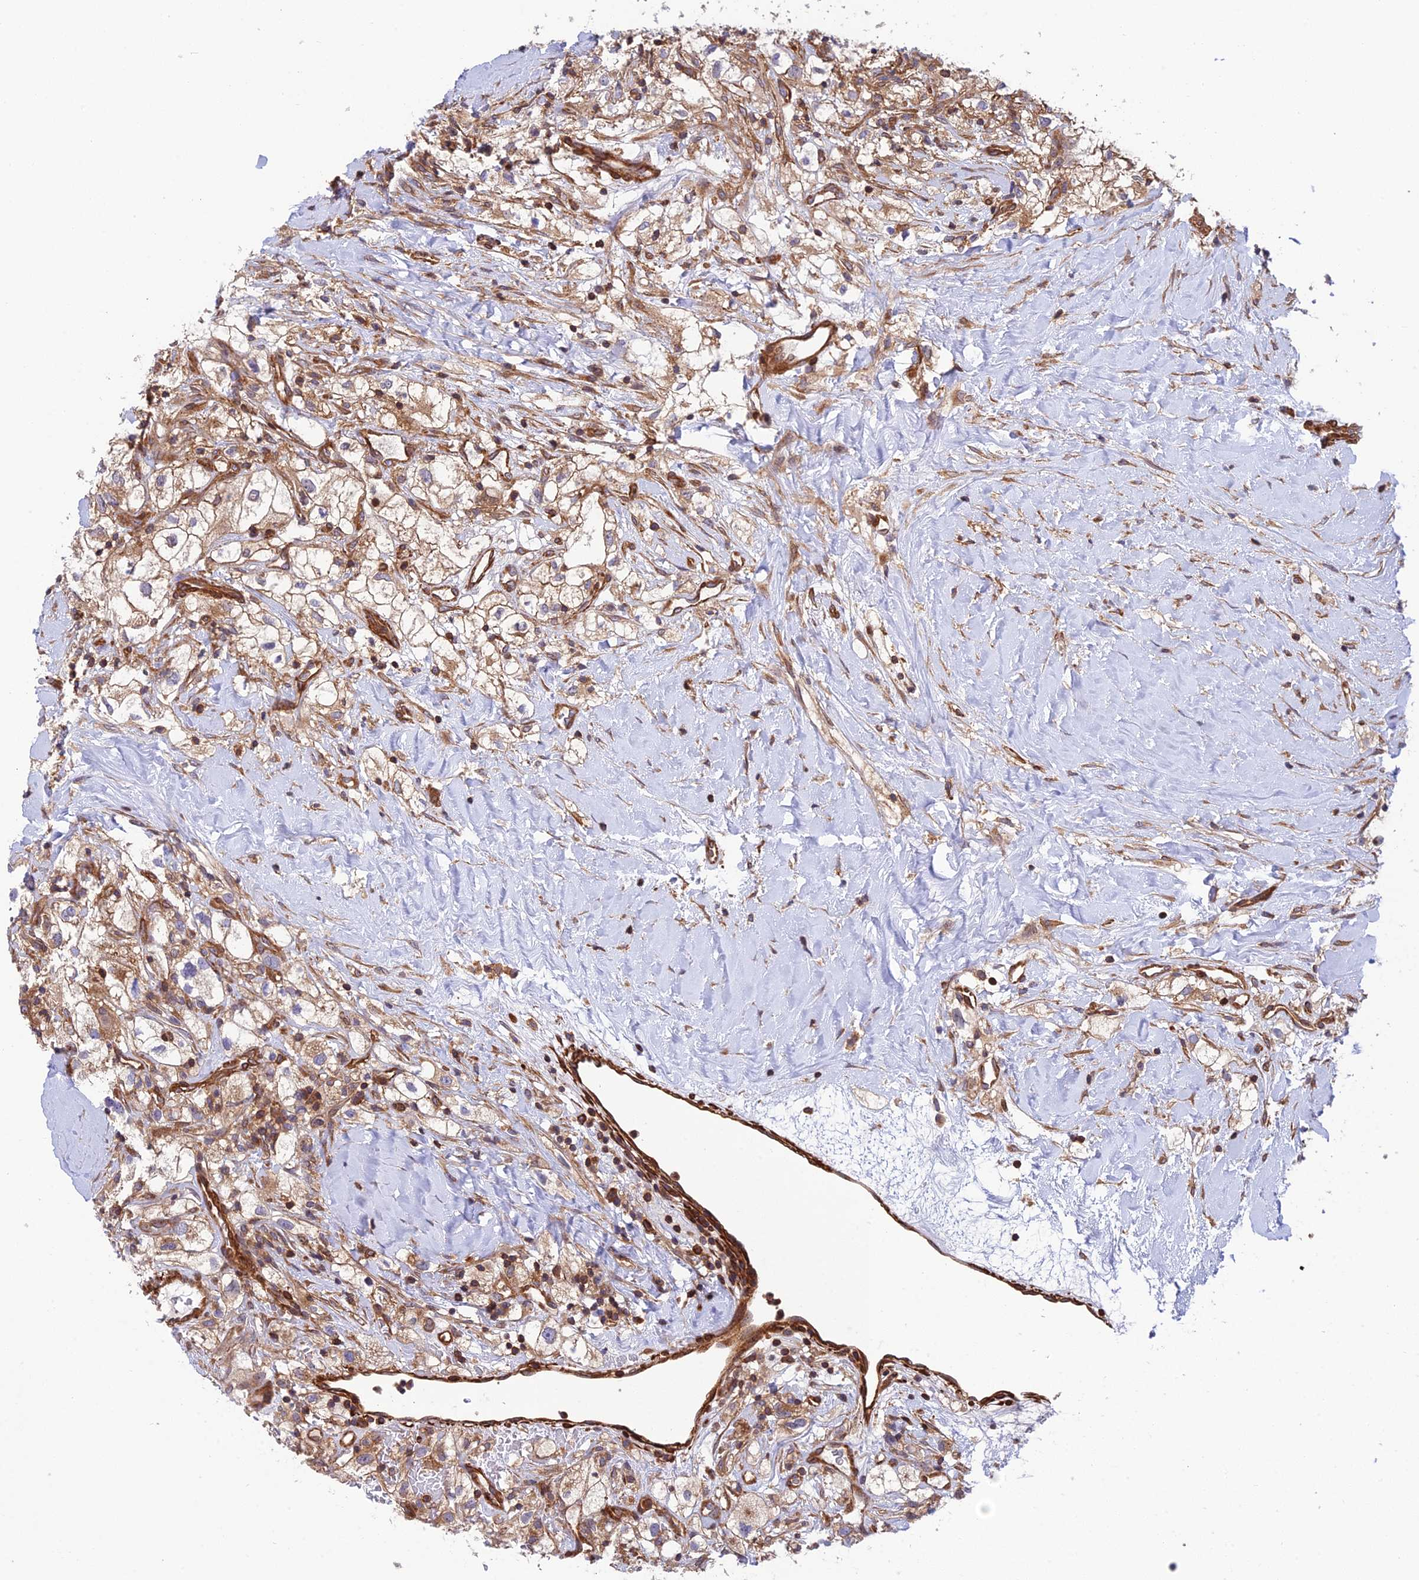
{"staining": {"intensity": "moderate", "quantity": ">75%", "location": "cytoplasmic/membranous"}, "tissue": "renal cancer", "cell_type": "Tumor cells", "image_type": "cancer", "snomed": [{"axis": "morphology", "description": "Adenocarcinoma, NOS"}, {"axis": "topography", "description": "Kidney"}], "caption": "Human adenocarcinoma (renal) stained with a brown dye exhibits moderate cytoplasmic/membranous positive staining in about >75% of tumor cells.", "gene": "EVI5L", "patient": {"sex": "male", "age": 59}}